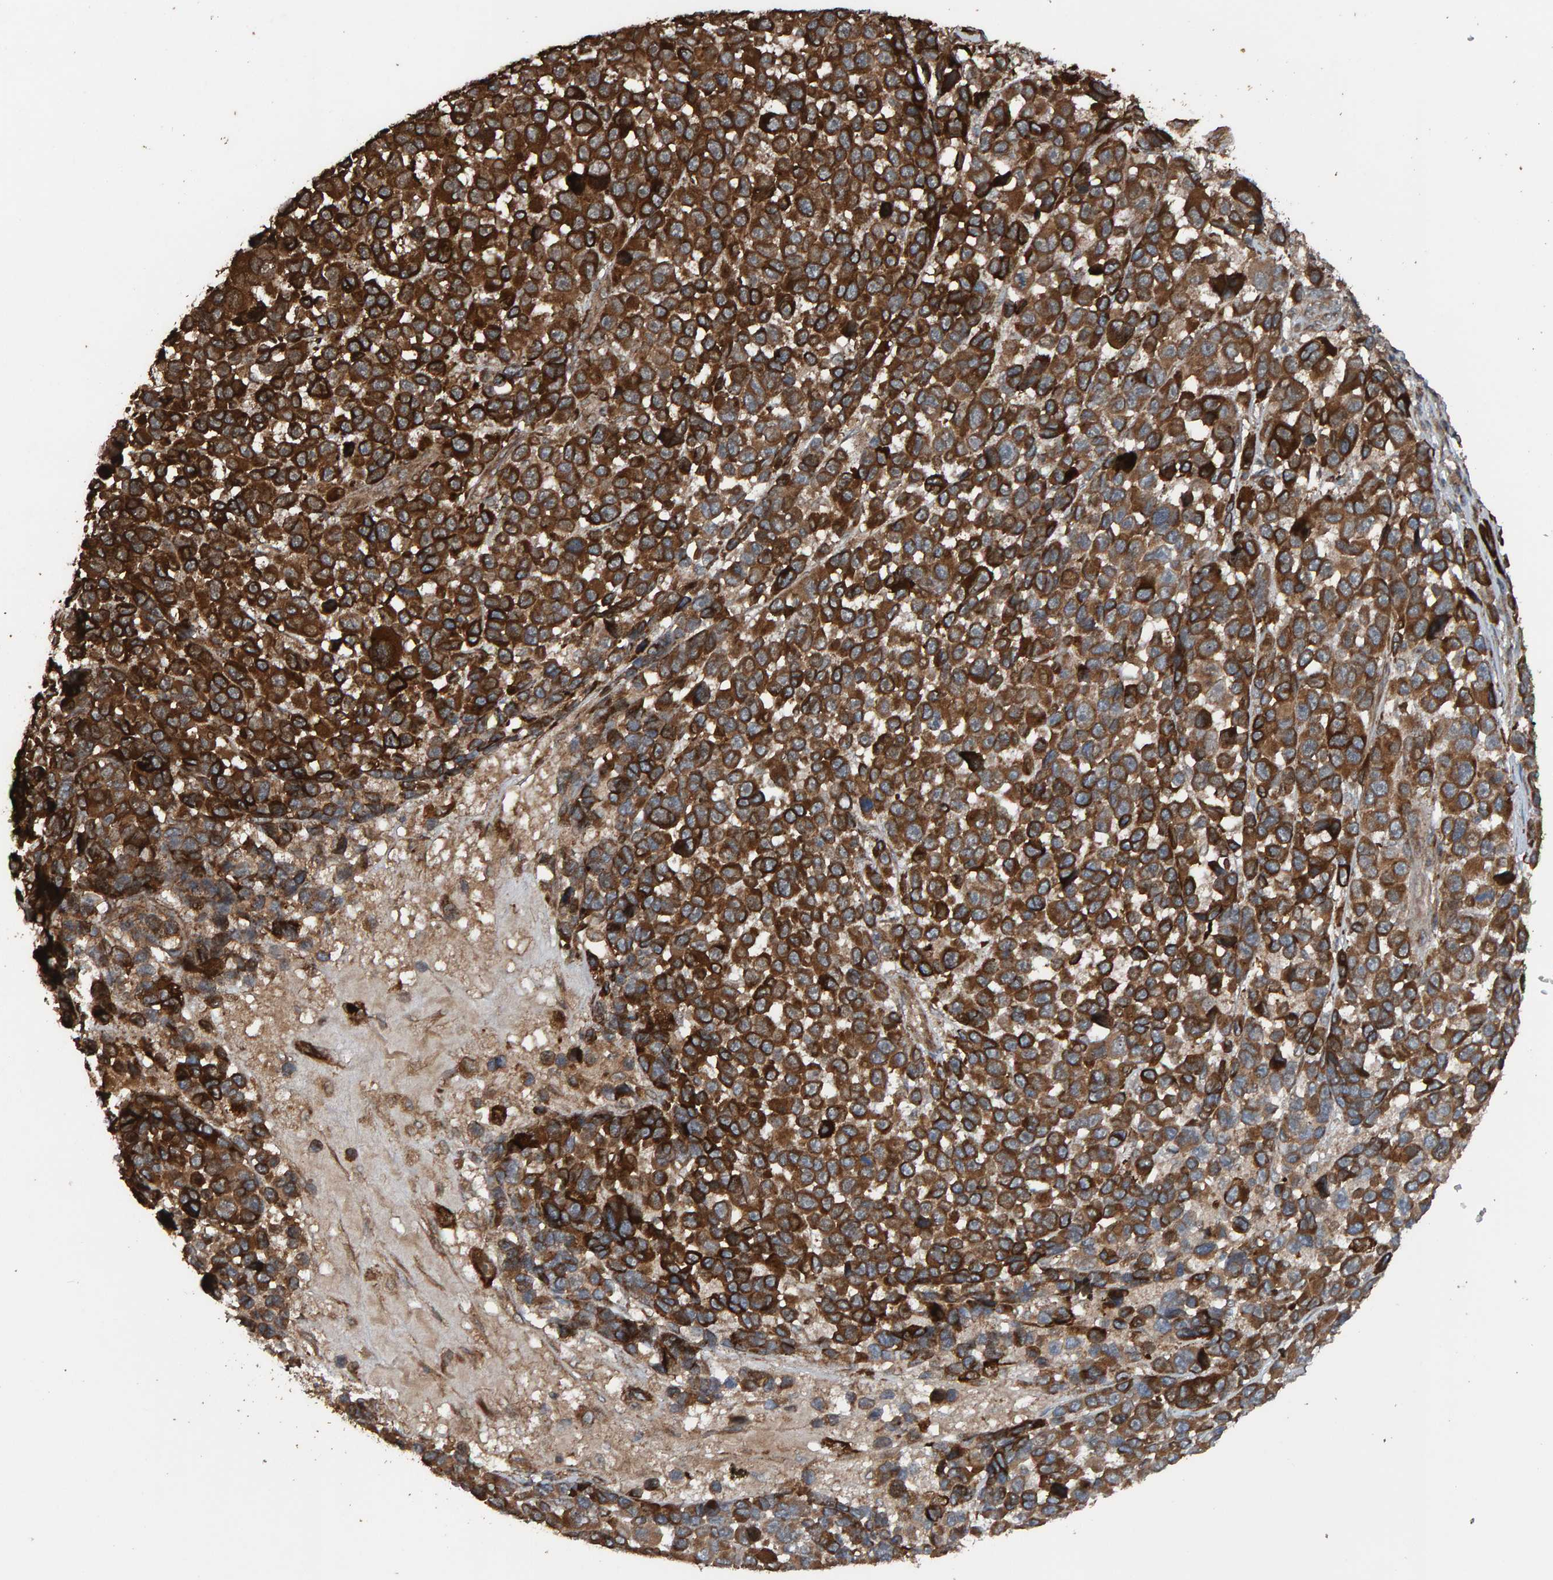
{"staining": {"intensity": "strong", "quantity": ">75%", "location": "cytoplasmic/membranous"}, "tissue": "melanoma", "cell_type": "Tumor cells", "image_type": "cancer", "snomed": [{"axis": "morphology", "description": "Malignant melanoma, NOS"}, {"axis": "topography", "description": "Skin"}], "caption": "Tumor cells demonstrate high levels of strong cytoplasmic/membranous expression in approximately >75% of cells in melanoma.", "gene": "DUS1L", "patient": {"sex": "male", "age": 53}}